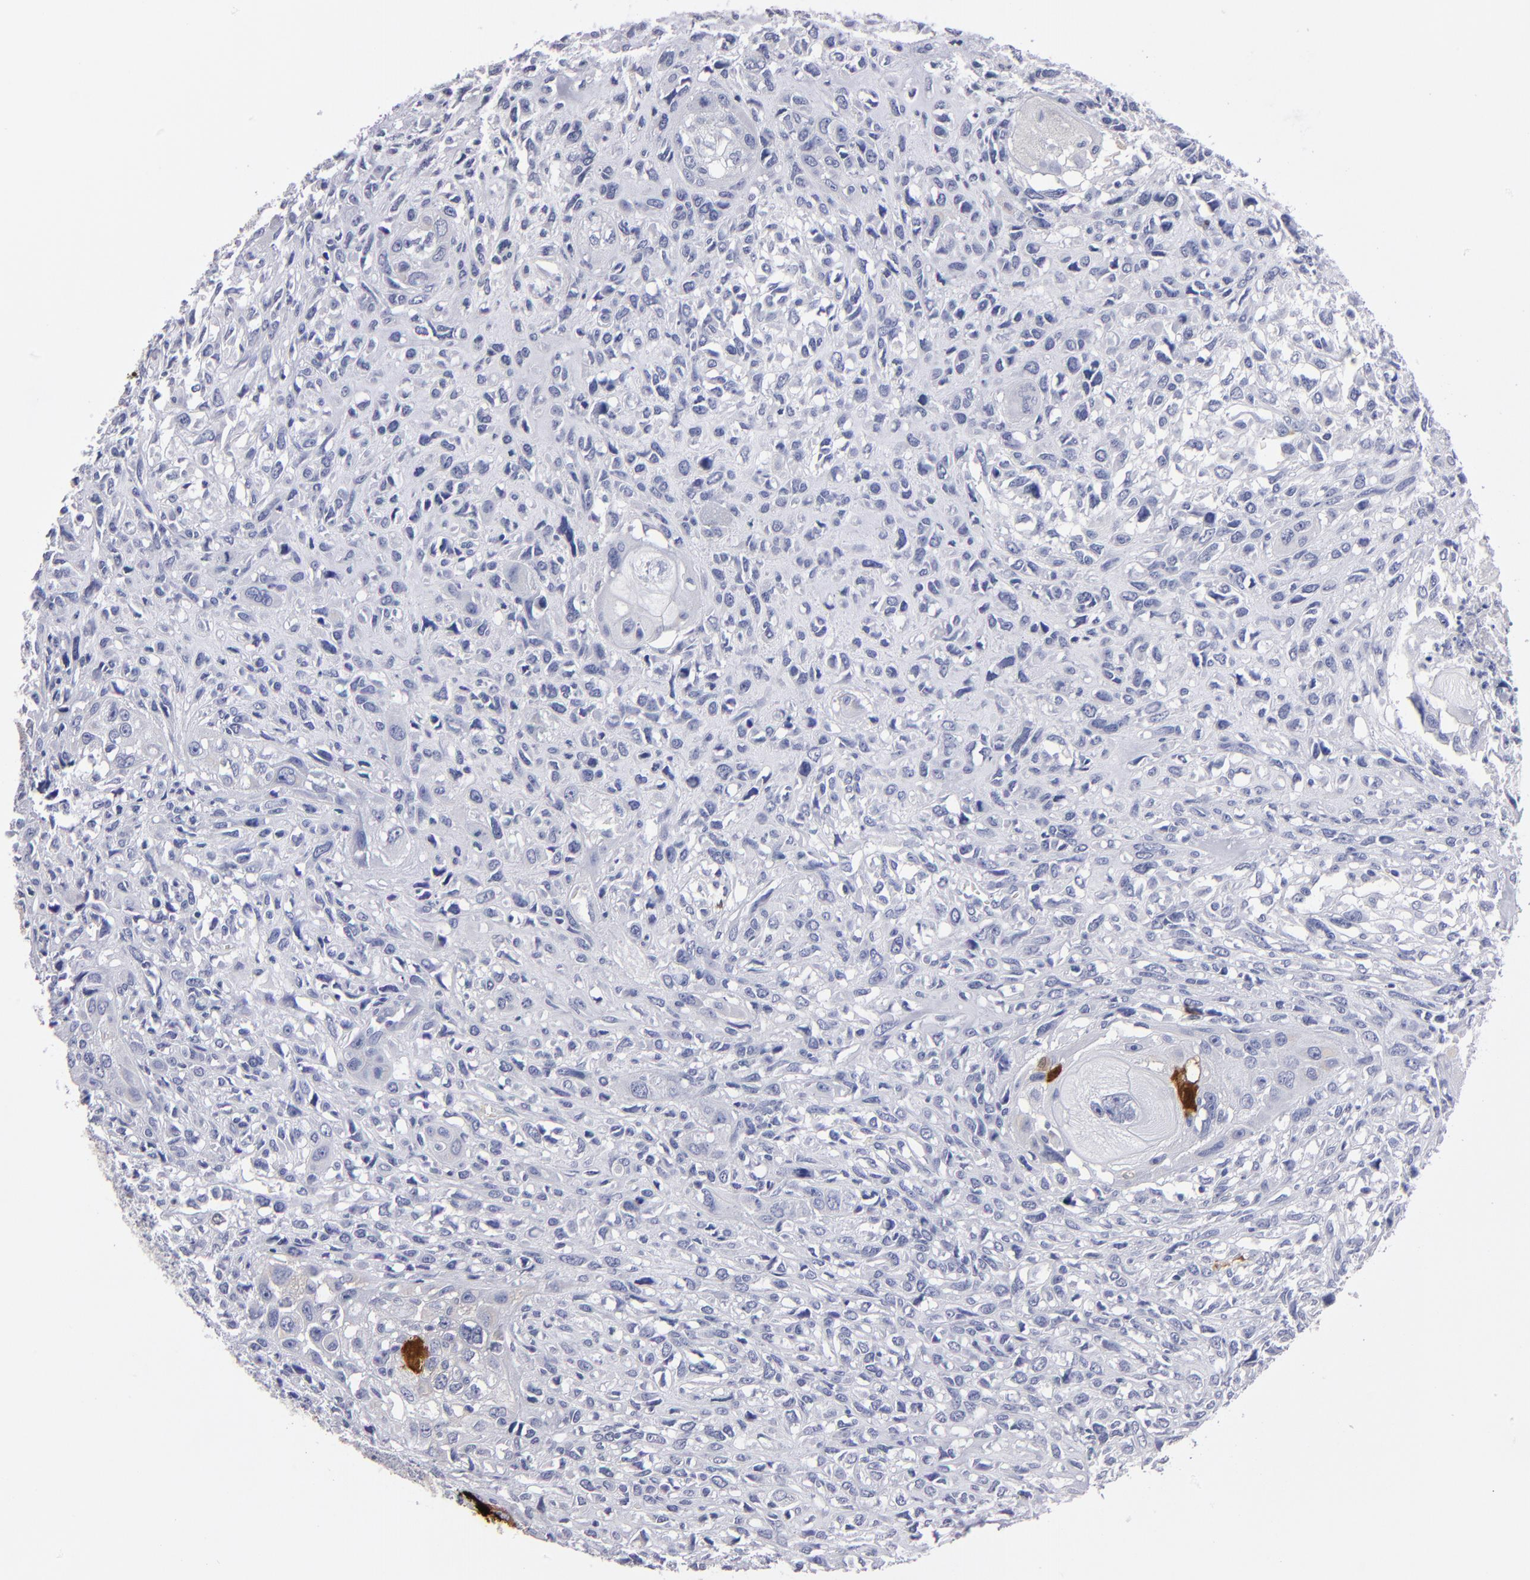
{"staining": {"intensity": "weak", "quantity": "<25%", "location": "cytoplasmic/membranous,nuclear"}, "tissue": "head and neck cancer", "cell_type": "Tumor cells", "image_type": "cancer", "snomed": [{"axis": "morphology", "description": "Neoplasm, malignant, NOS"}, {"axis": "topography", "description": "Salivary gland"}, {"axis": "topography", "description": "Head-Neck"}], "caption": "Tumor cells show no significant expression in head and neck cancer (neoplasm (malignant)).", "gene": "FABP4", "patient": {"sex": "male", "age": 43}}